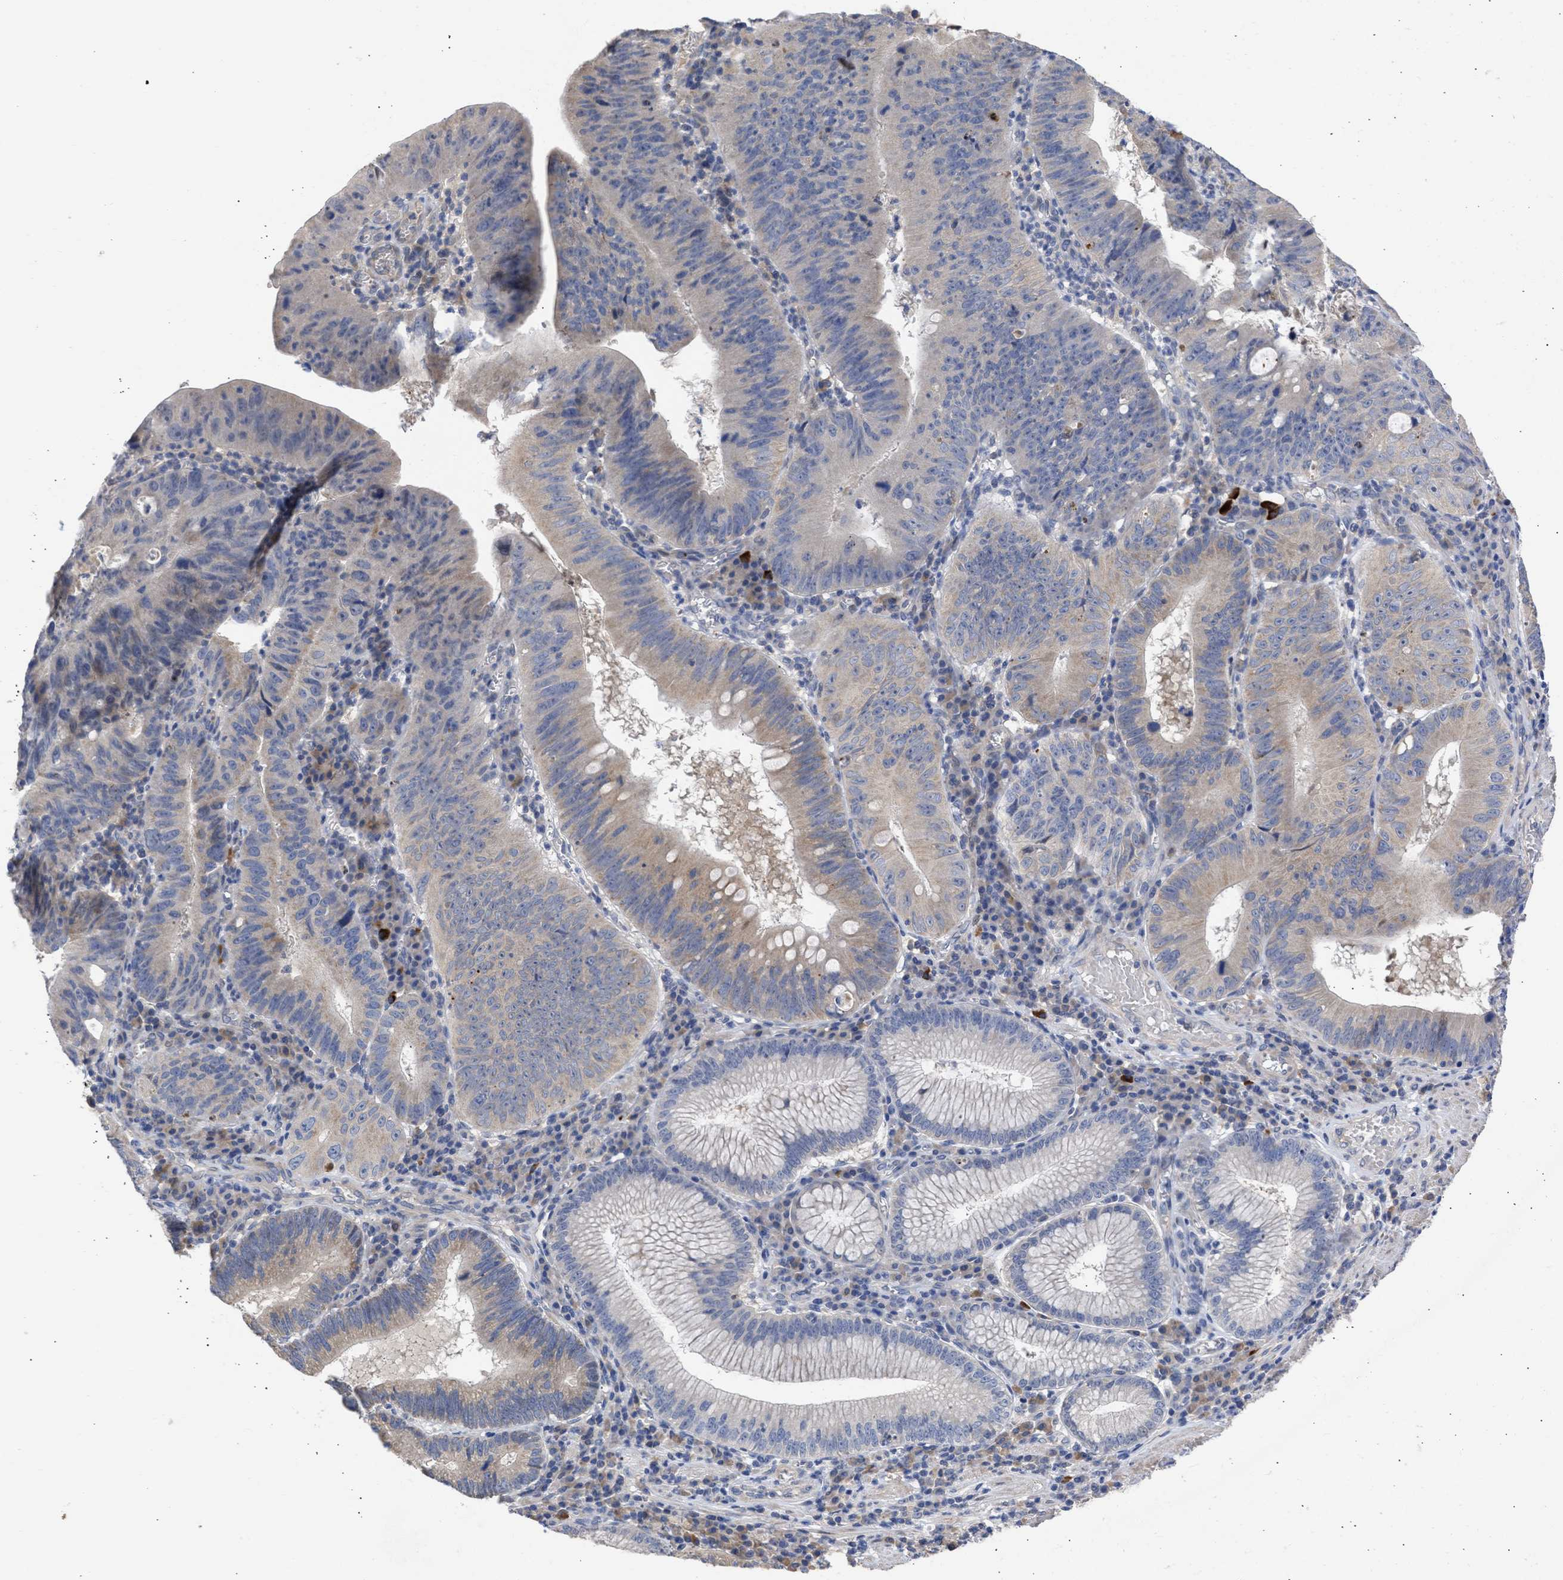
{"staining": {"intensity": "negative", "quantity": "none", "location": "none"}, "tissue": "stomach cancer", "cell_type": "Tumor cells", "image_type": "cancer", "snomed": [{"axis": "morphology", "description": "Adenocarcinoma, NOS"}, {"axis": "topography", "description": "Stomach"}], "caption": "An immunohistochemistry (IHC) image of stomach cancer is shown. There is no staining in tumor cells of stomach cancer. (Stains: DAB (3,3'-diaminobenzidine) IHC with hematoxylin counter stain, Microscopy: brightfield microscopy at high magnification).", "gene": "ARHGEF4", "patient": {"sex": "male", "age": 59}}